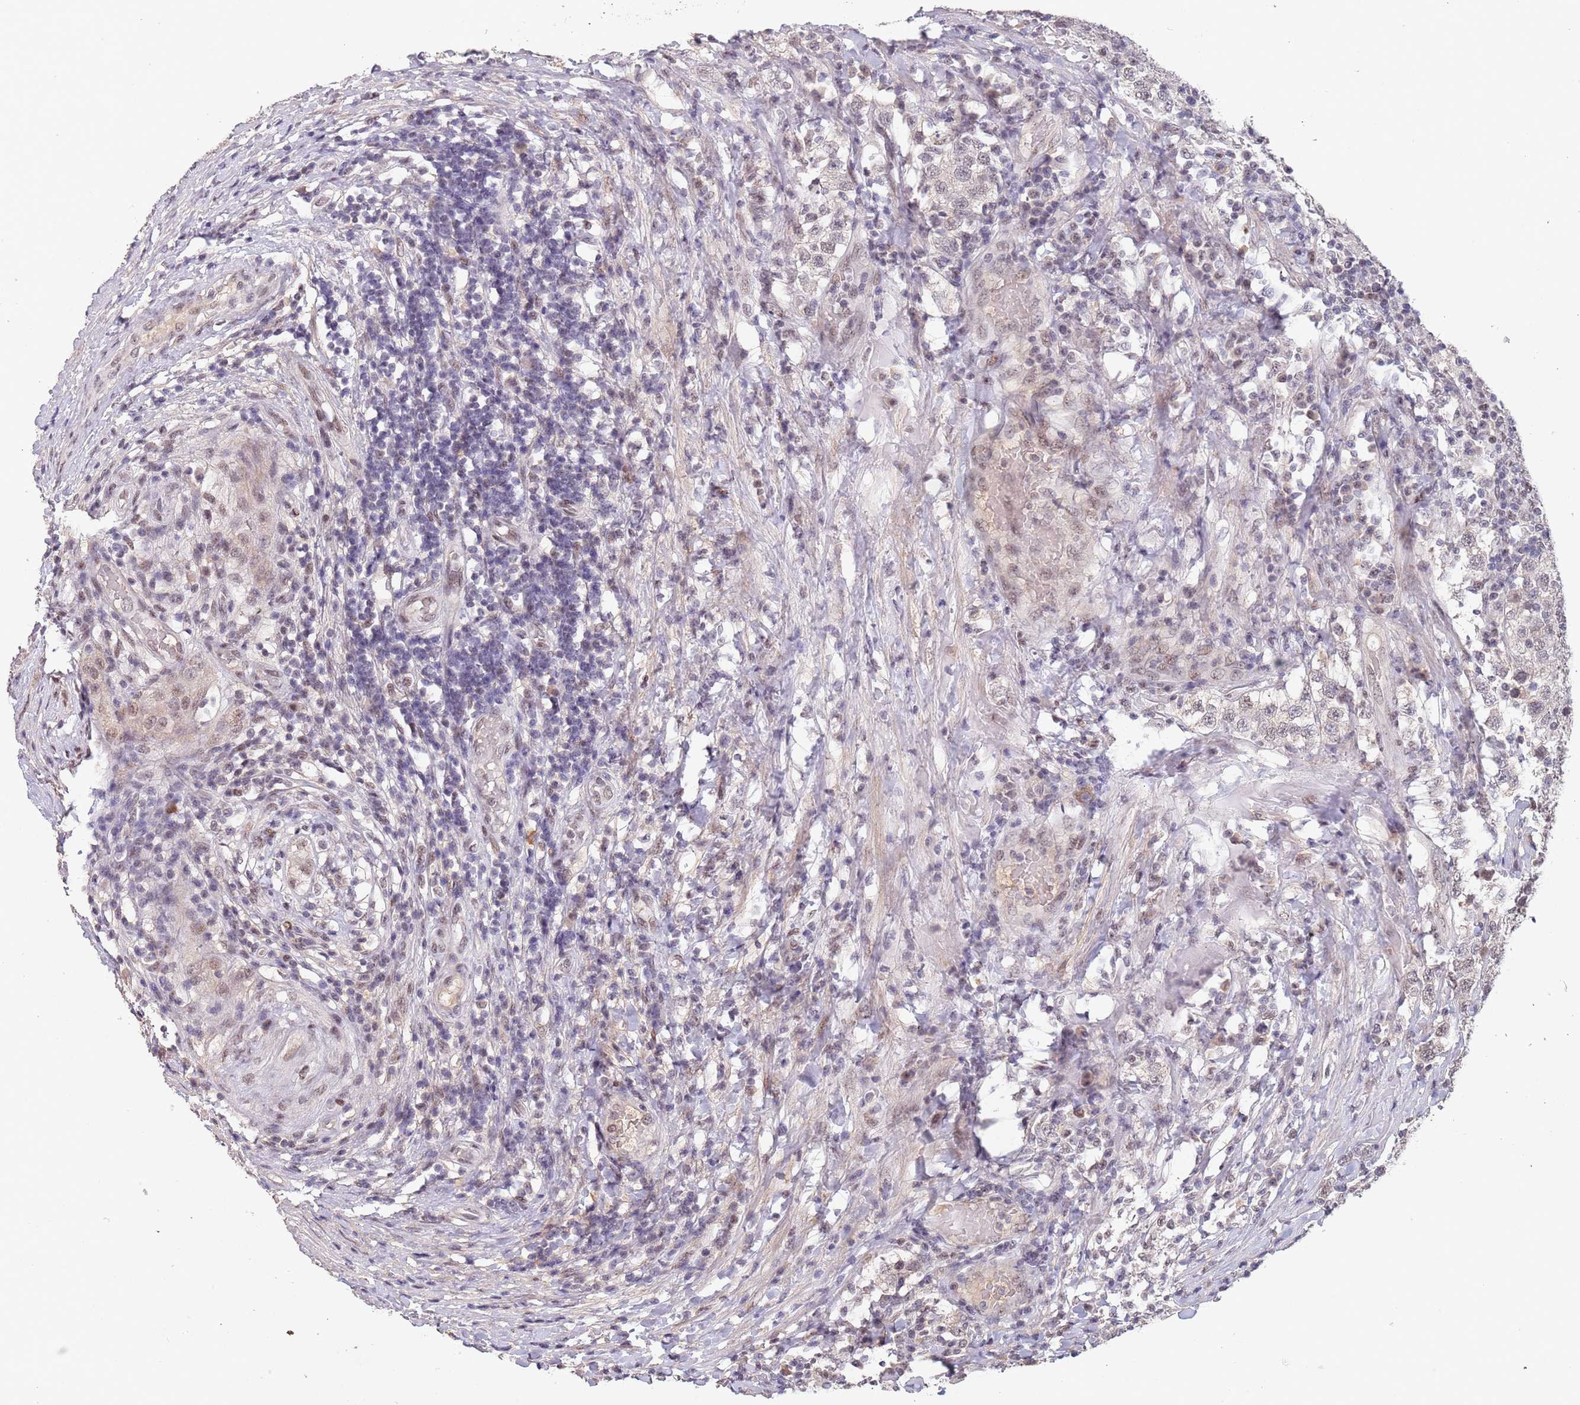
{"staining": {"intensity": "weak", "quantity": "<25%", "location": "nuclear"}, "tissue": "testis cancer", "cell_type": "Tumor cells", "image_type": "cancer", "snomed": [{"axis": "morphology", "description": "Seminoma, NOS"}, {"axis": "topography", "description": "Testis"}], "caption": "DAB immunohistochemical staining of human testis cancer demonstrates no significant expression in tumor cells.", "gene": "CIZ1", "patient": {"sex": "male", "age": 34}}